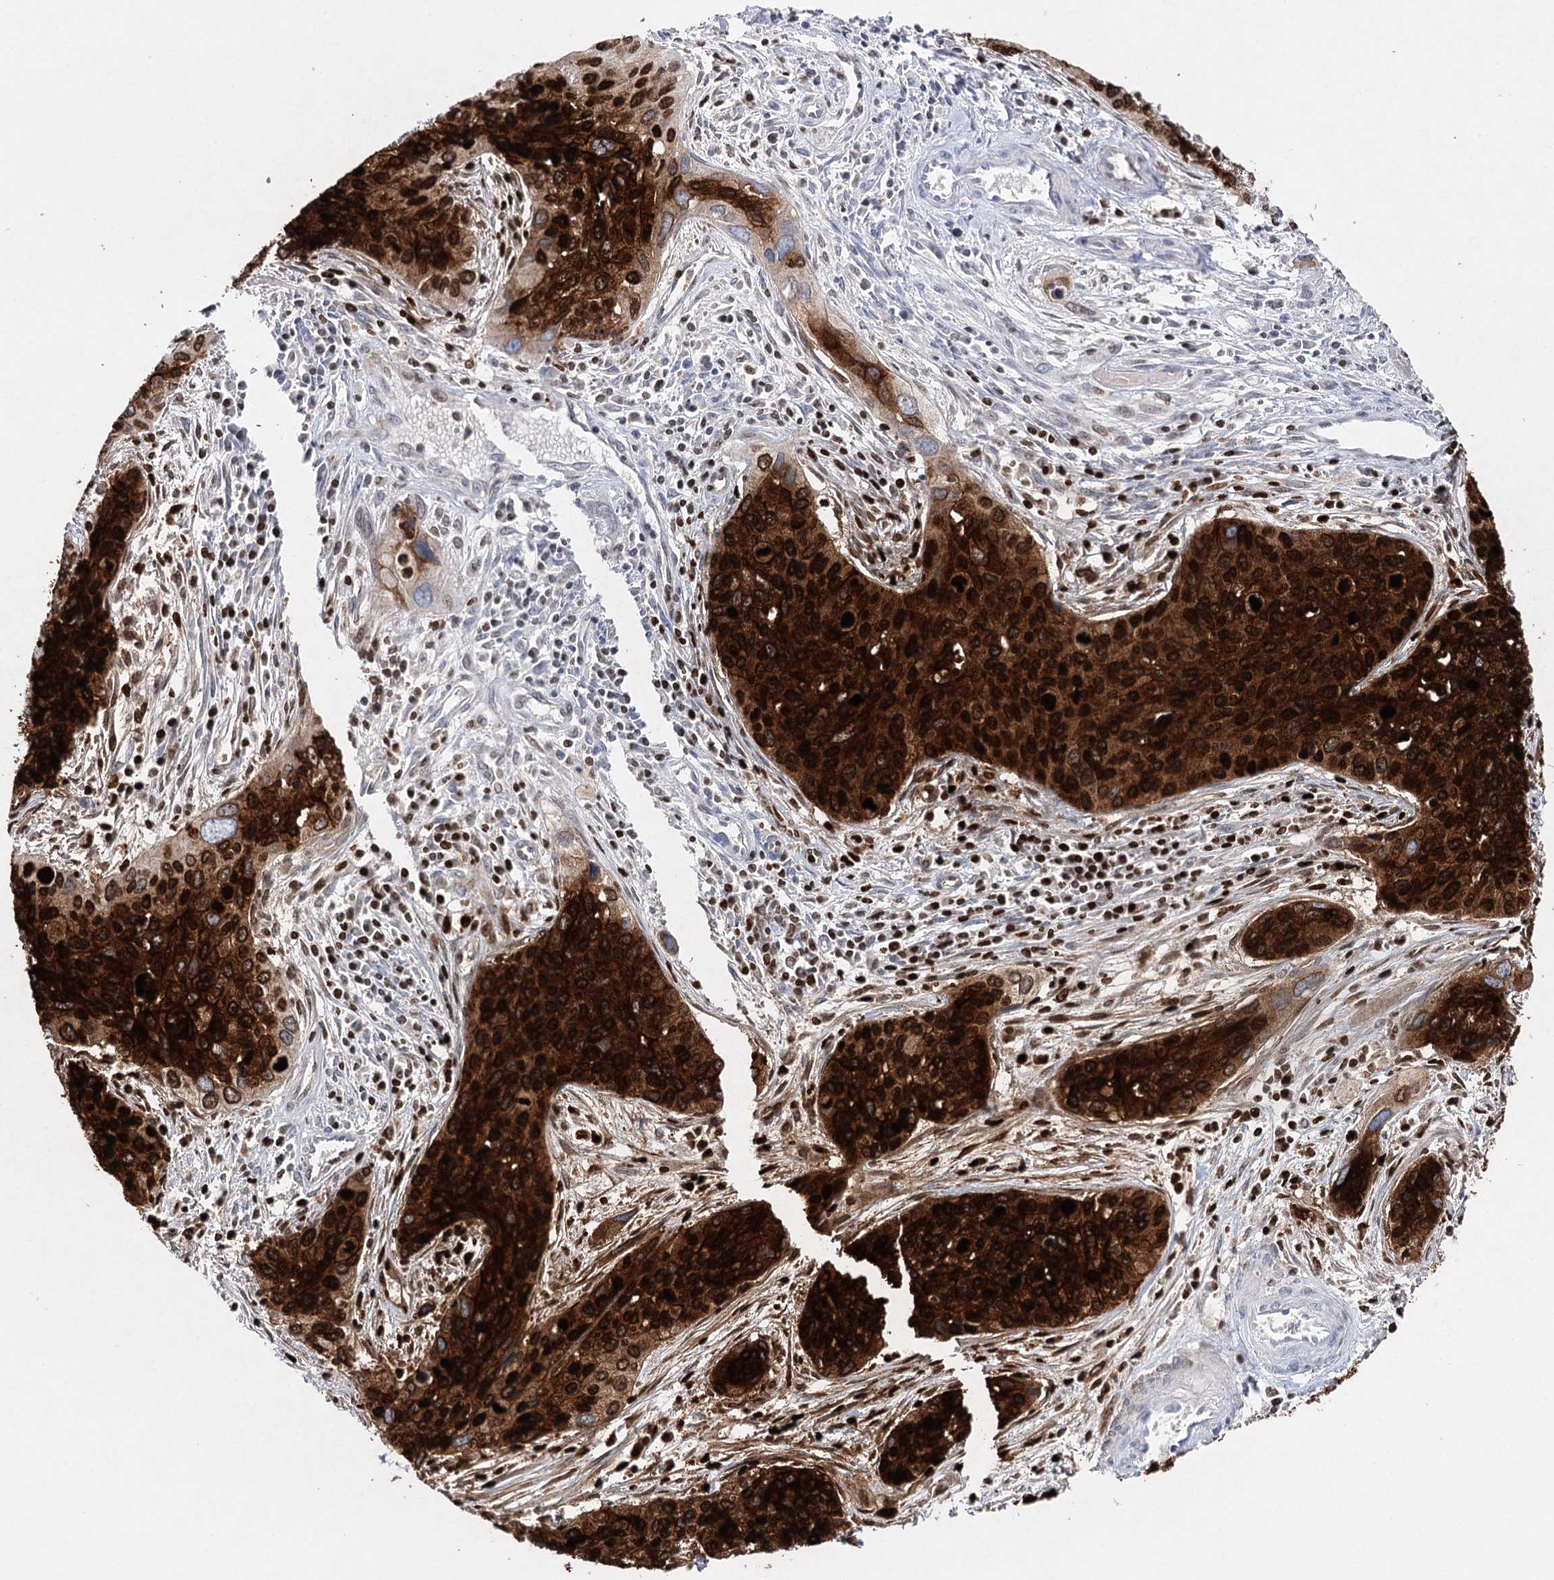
{"staining": {"intensity": "strong", "quantity": ">75%", "location": "cytoplasmic/membranous,nuclear"}, "tissue": "cervical cancer", "cell_type": "Tumor cells", "image_type": "cancer", "snomed": [{"axis": "morphology", "description": "Squamous cell carcinoma, NOS"}, {"axis": "topography", "description": "Cervix"}], "caption": "Cervical cancer (squamous cell carcinoma) tissue displays strong cytoplasmic/membranous and nuclear positivity in about >75% of tumor cells", "gene": "CEACAM8", "patient": {"sex": "female", "age": 55}}